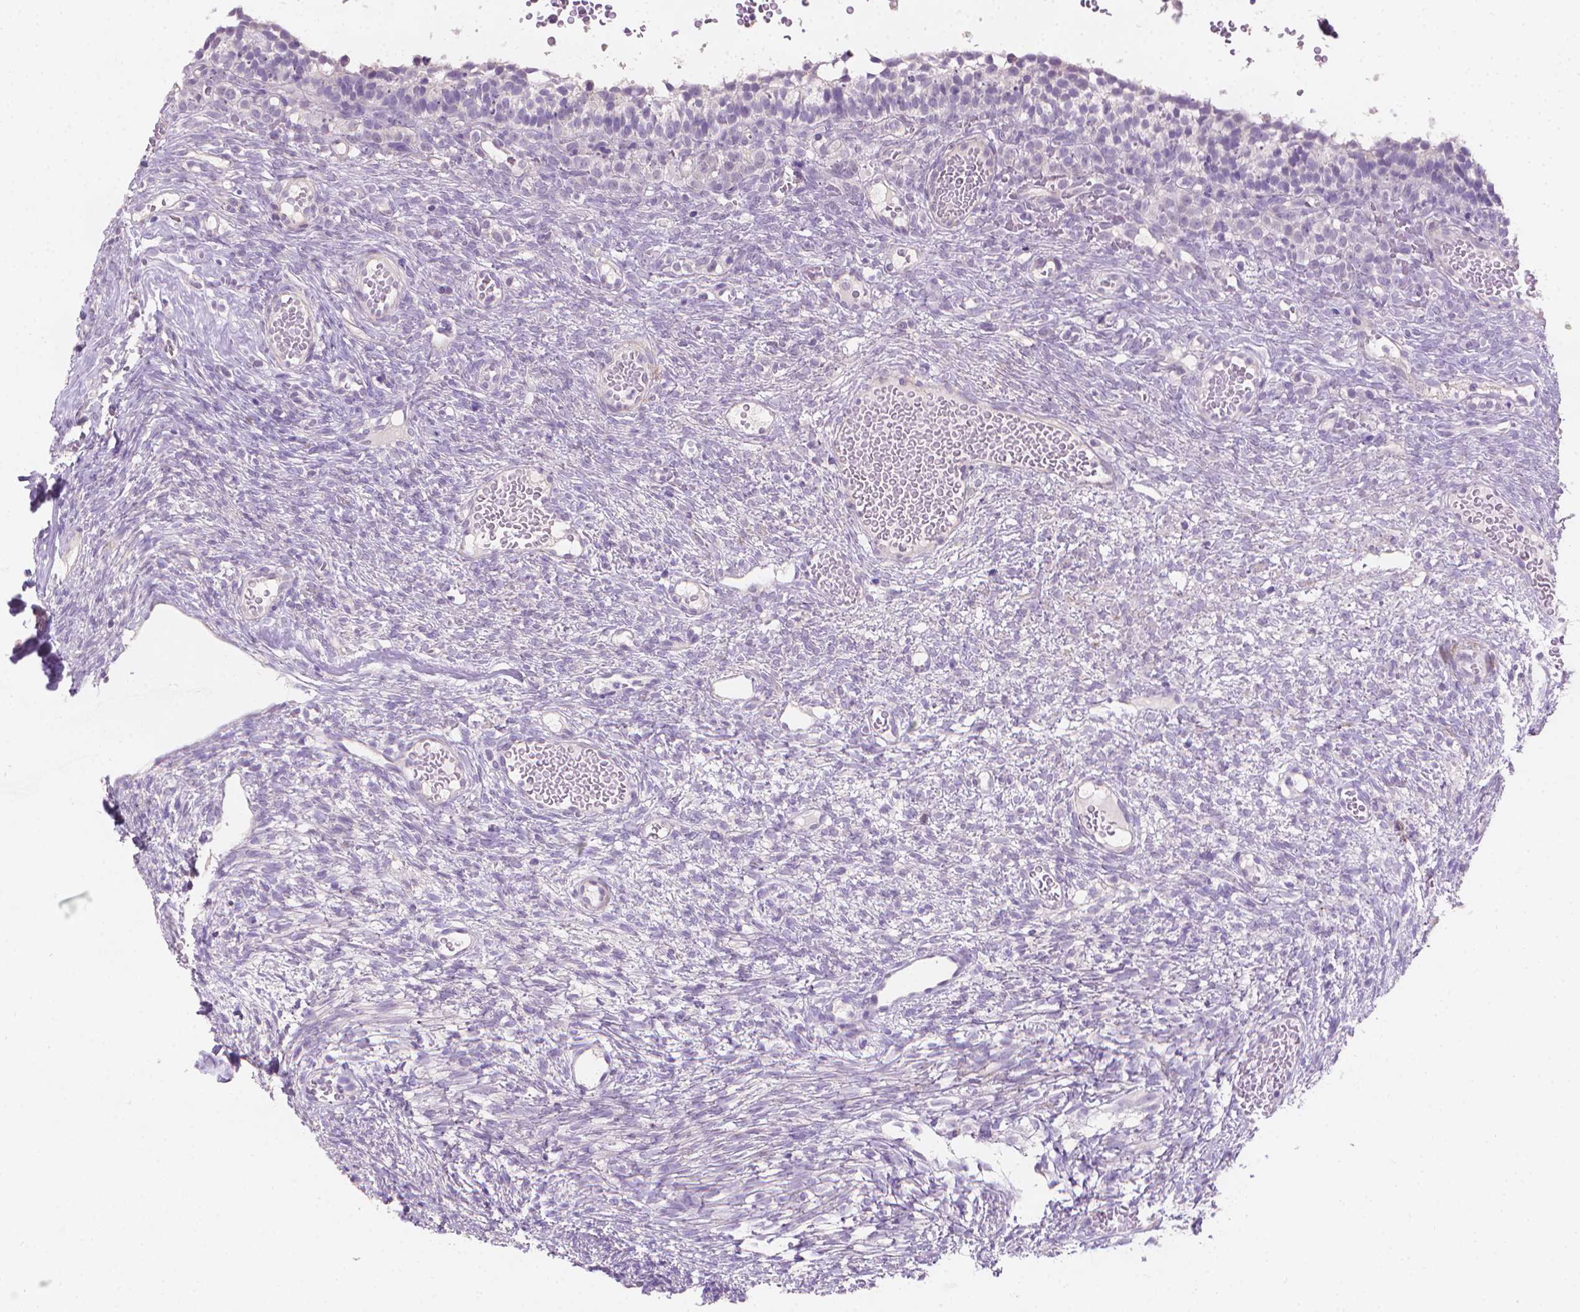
{"staining": {"intensity": "negative", "quantity": "none", "location": "none"}, "tissue": "ovary", "cell_type": "Ovarian stroma cells", "image_type": "normal", "snomed": [{"axis": "morphology", "description": "Normal tissue, NOS"}, {"axis": "topography", "description": "Ovary"}], "caption": "This is an IHC micrograph of benign human ovary. There is no staining in ovarian stroma cells.", "gene": "GSDMA", "patient": {"sex": "female", "age": 34}}